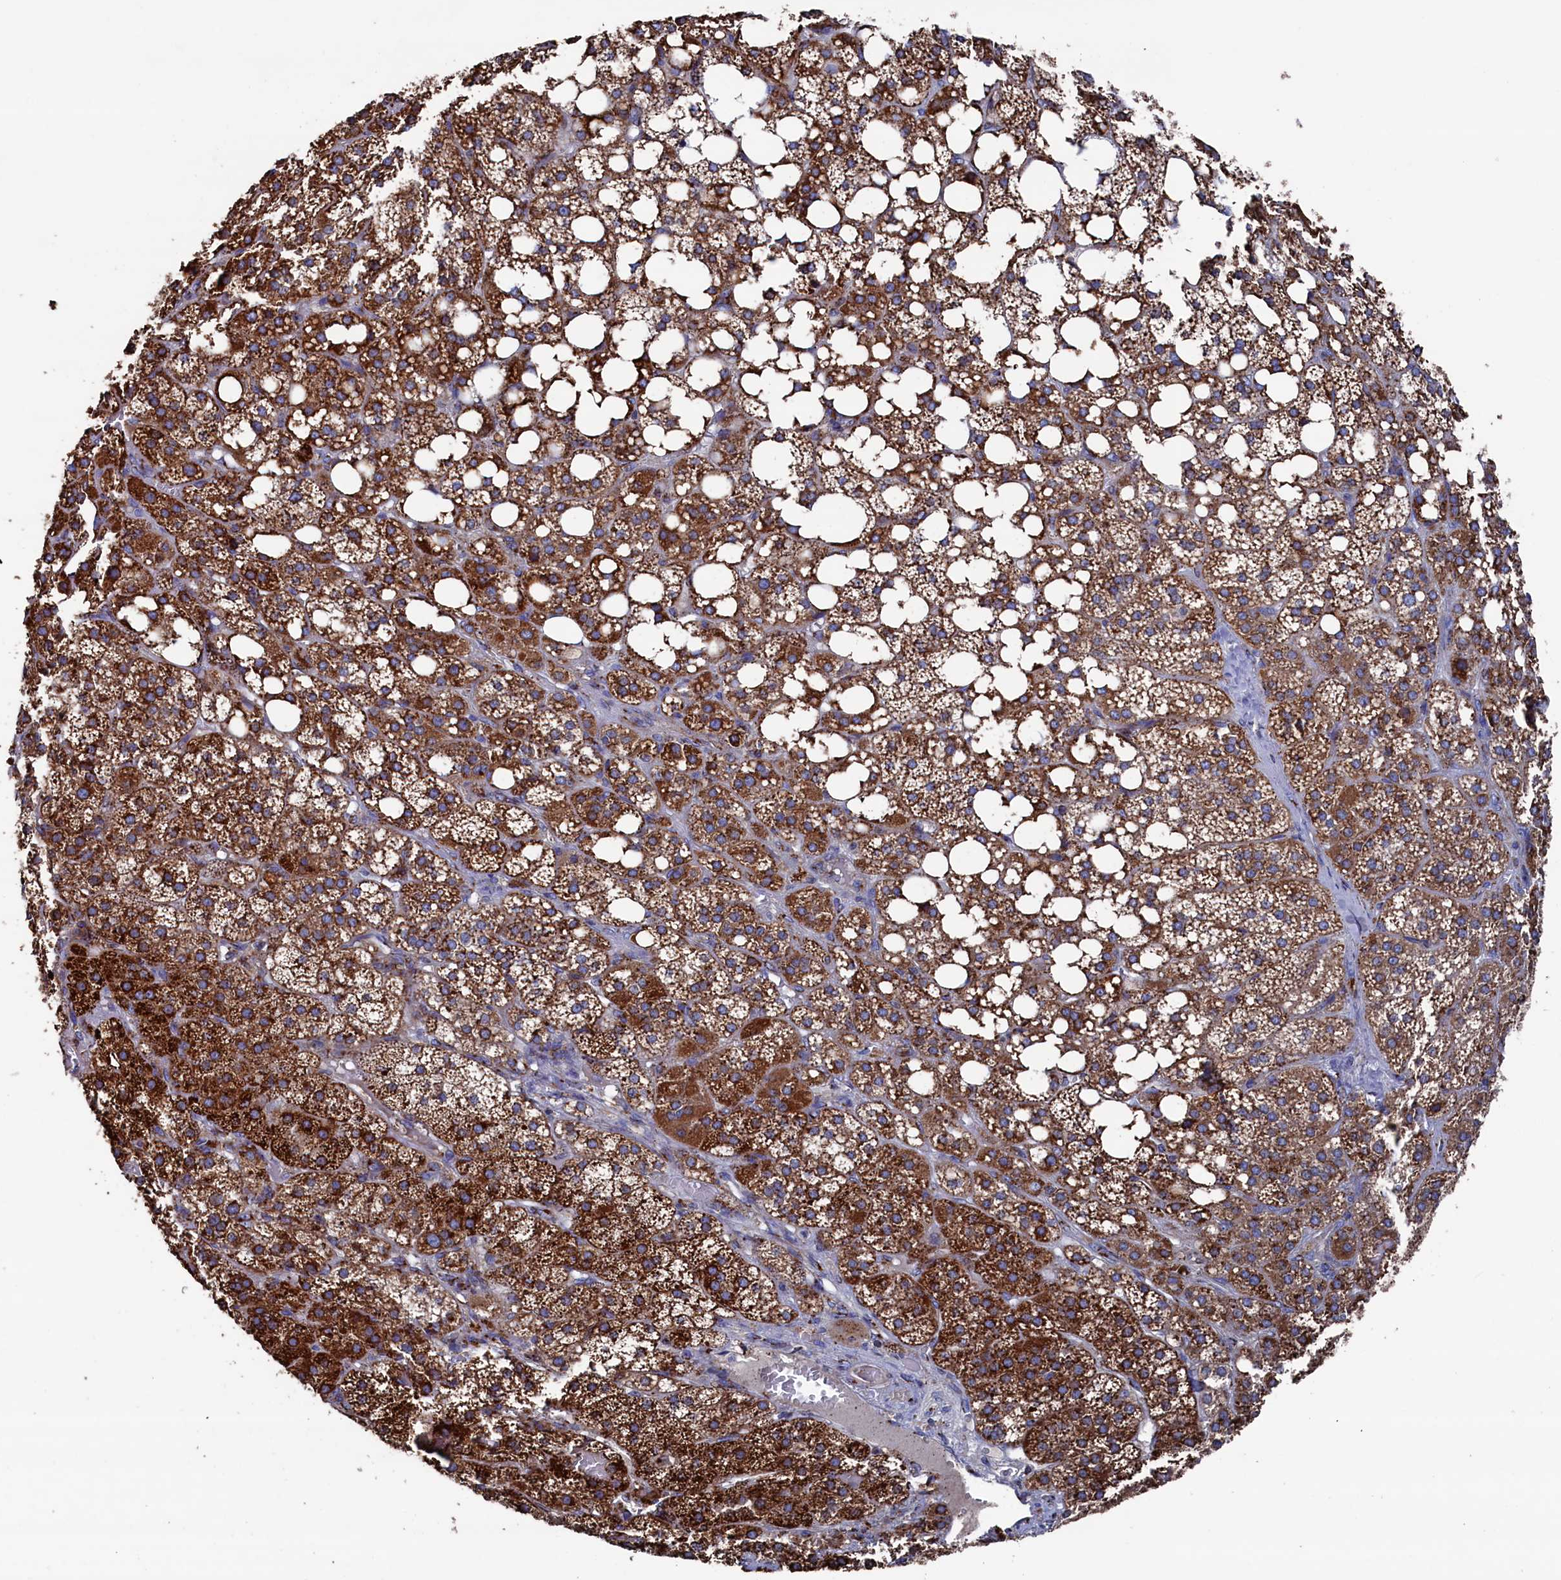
{"staining": {"intensity": "strong", "quantity": ">75%", "location": "cytoplasmic/membranous"}, "tissue": "adrenal gland", "cell_type": "Glandular cells", "image_type": "normal", "snomed": [{"axis": "morphology", "description": "Normal tissue, NOS"}, {"axis": "topography", "description": "Adrenal gland"}], "caption": "The immunohistochemical stain shows strong cytoplasmic/membranous staining in glandular cells of unremarkable adrenal gland.", "gene": "PRRC1", "patient": {"sex": "female", "age": 59}}